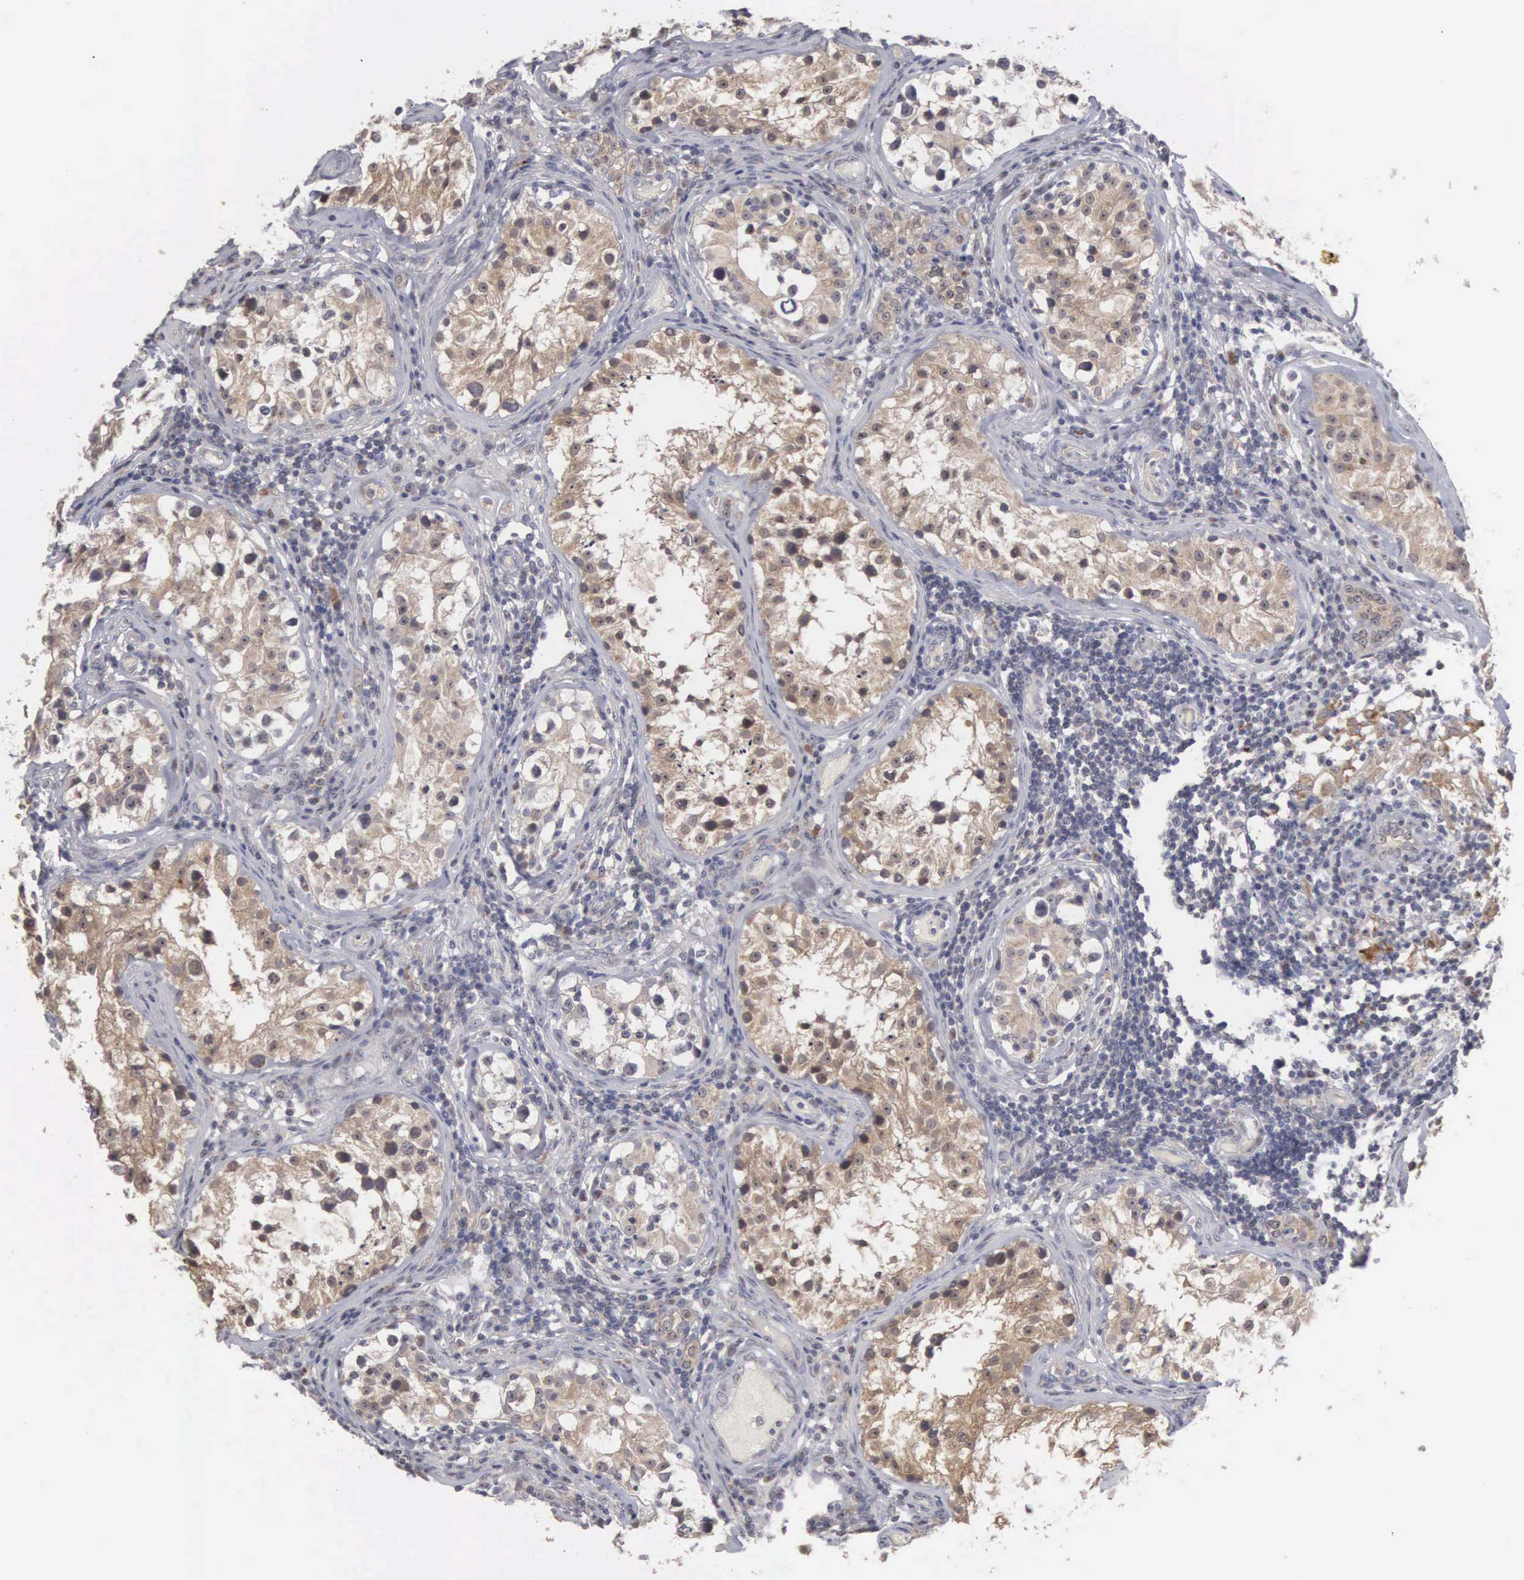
{"staining": {"intensity": "weak", "quantity": ">75%", "location": "cytoplasmic/membranous,nuclear"}, "tissue": "testis", "cell_type": "Cells in seminiferous ducts", "image_type": "normal", "snomed": [{"axis": "morphology", "description": "Normal tissue, NOS"}, {"axis": "topography", "description": "Testis"}], "caption": "DAB immunohistochemical staining of benign human testis displays weak cytoplasmic/membranous,nuclear protein positivity in approximately >75% of cells in seminiferous ducts.", "gene": "AMN", "patient": {"sex": "male", "age": 24}}